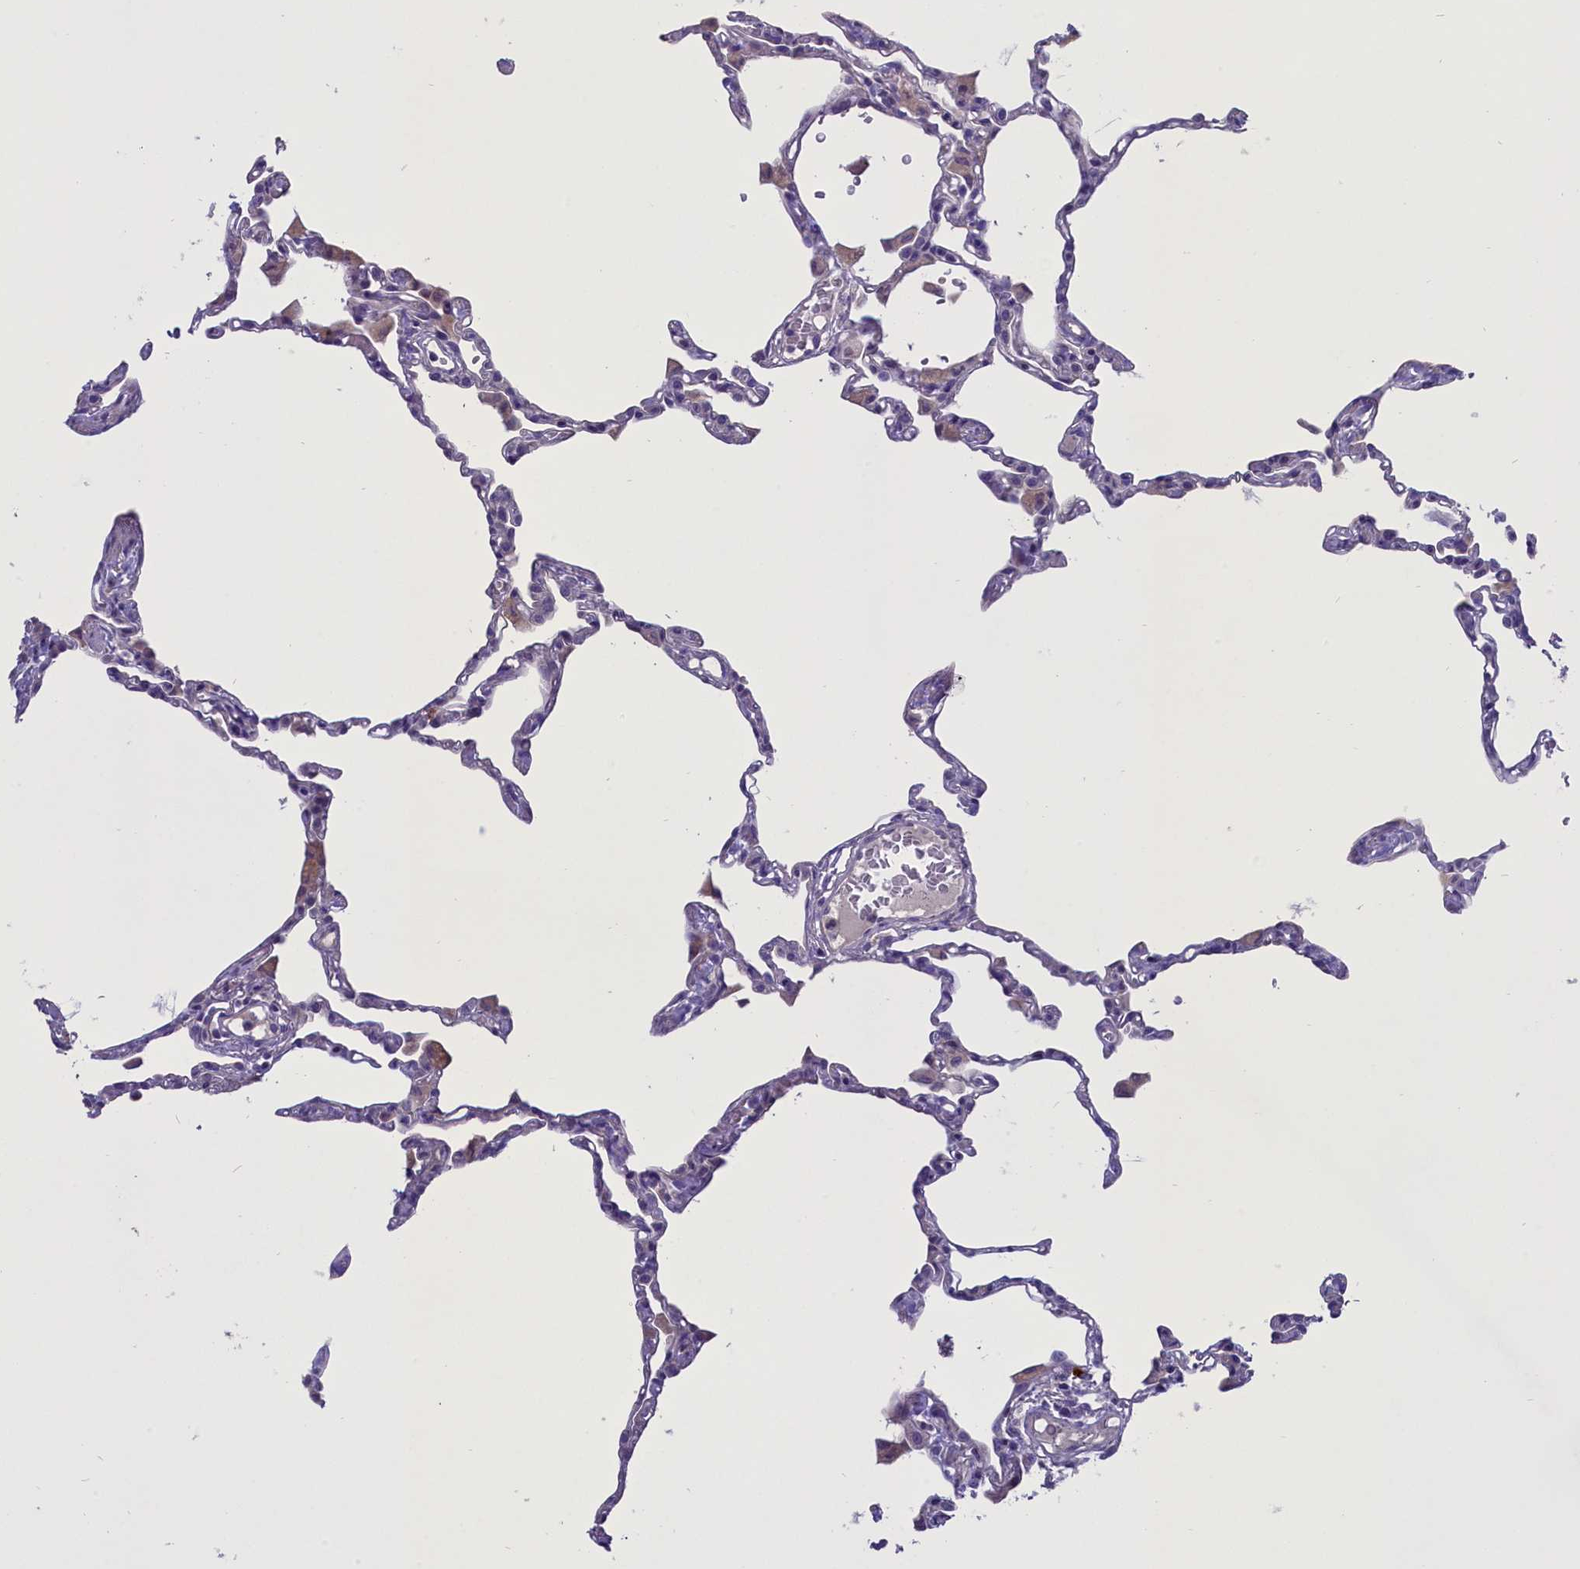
{"staining": {"intensity": "moderate", "quantity": "<25%", "location": "cytoplasmic/membranous"}, "tissue": "lung", "cell_type": "Alveolar cells", "image_type": "normal", "snomed": [{"axis": "morphology", "description": "Normal tissue, NOS"}, {"axis": "topography", "description": "Lung"}], "caption": "Human lung stained for a protein (brown) exhibits moderate cytoplasmic/membranous positive staining in approximately <25% of alveolar cells.", "gene": "ENPP6", "patient": {"sex": "female", "age": 49}}